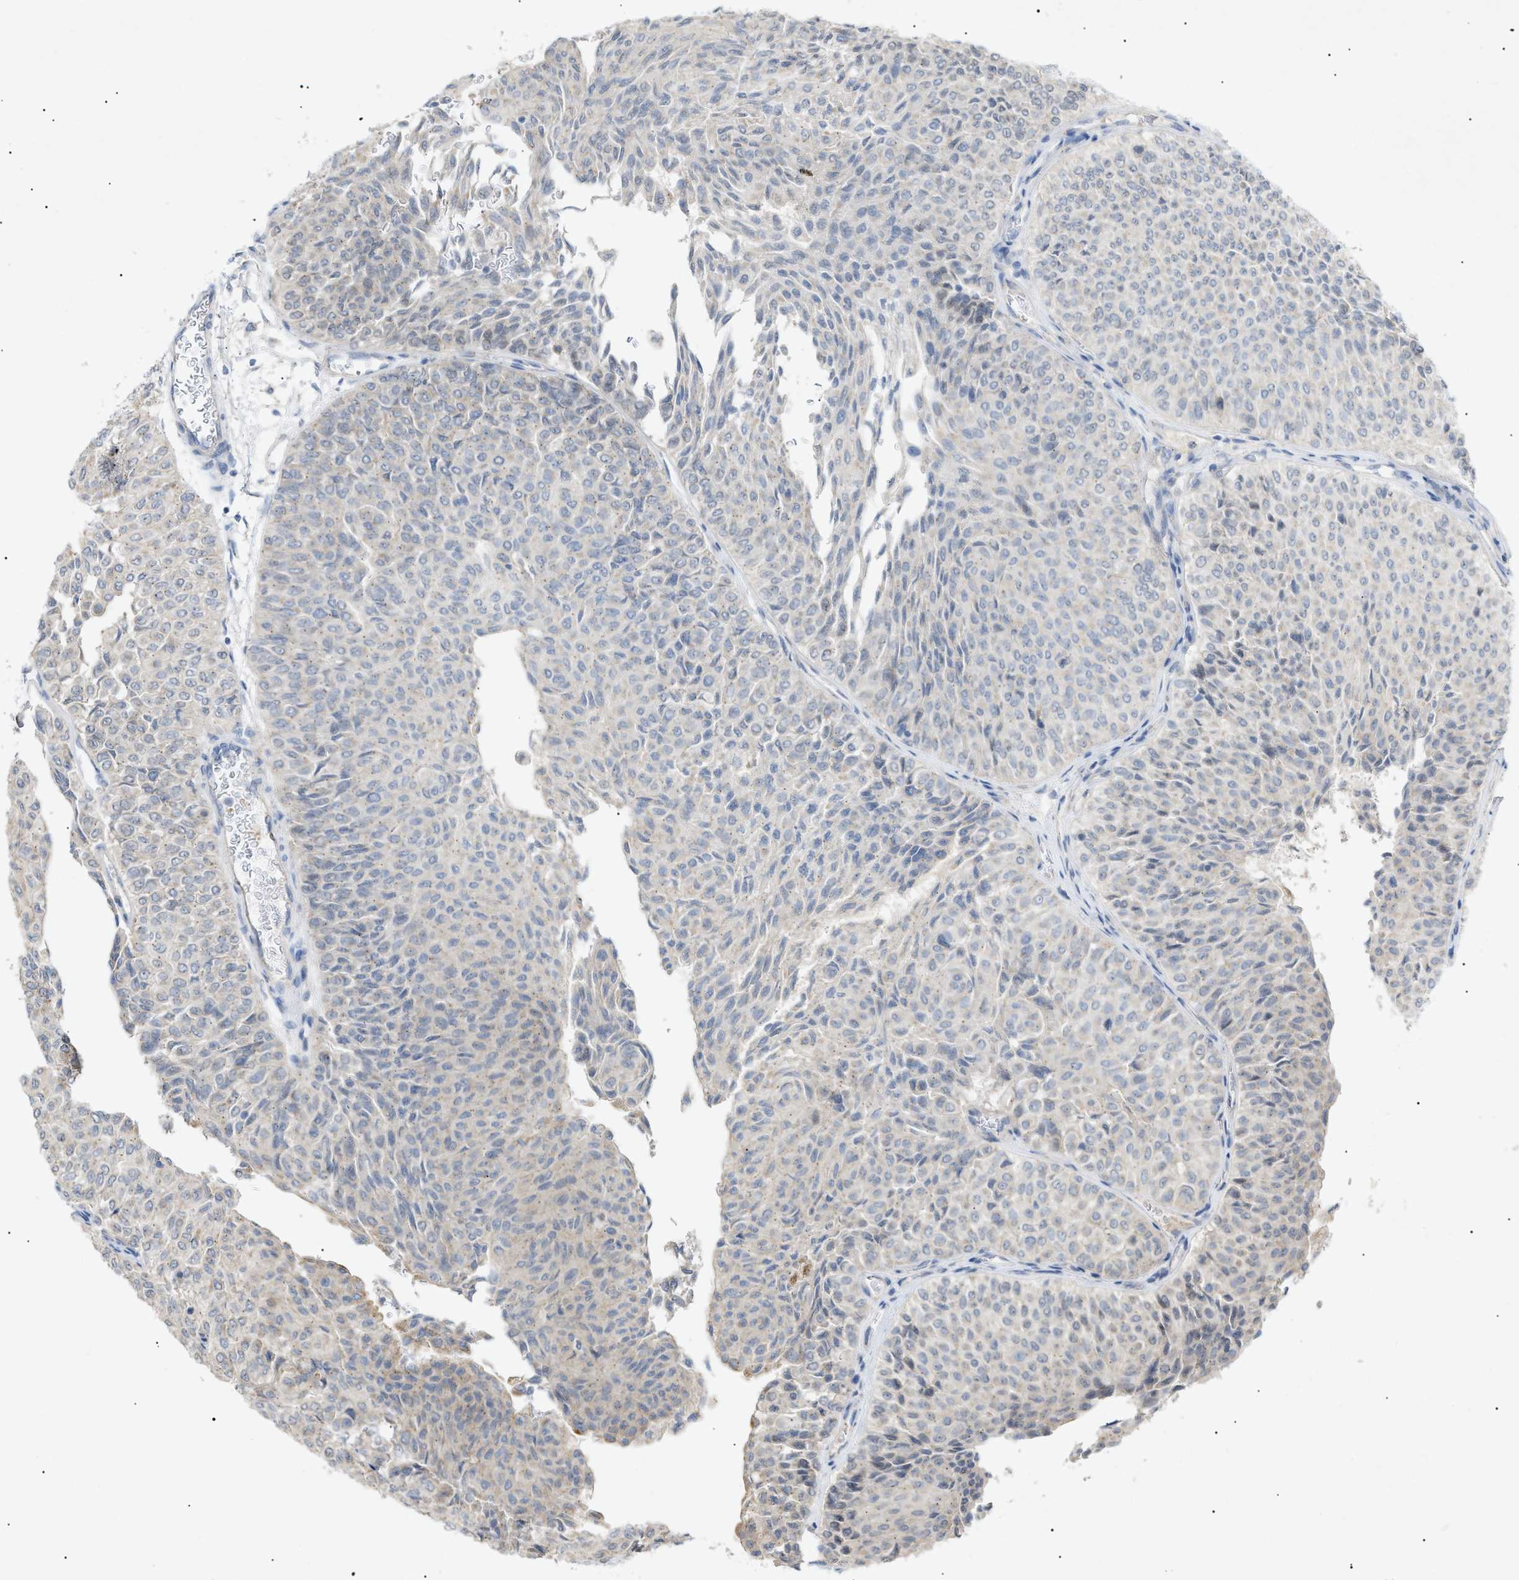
{"staining": {"intensity": "negative", "quantity": "none", "location": "none"}, "tissue": "urothelial cancer", "cell_type": "Tumor cells", "image_type": "cancer", "snomed": [{"axis": "morphology", "description": "Urothelial carcinoma, Low grade"}, {"axis": "topography", "description": "Urinary bladder"}], "caption": "Immunohistochemistry histopathology image of urothelial cancer stained for a protein (brown), which demonstrates no staining in tumor cells.", "gene": "SLC25A31", "patient": {"sex": "male", "age": 78}}